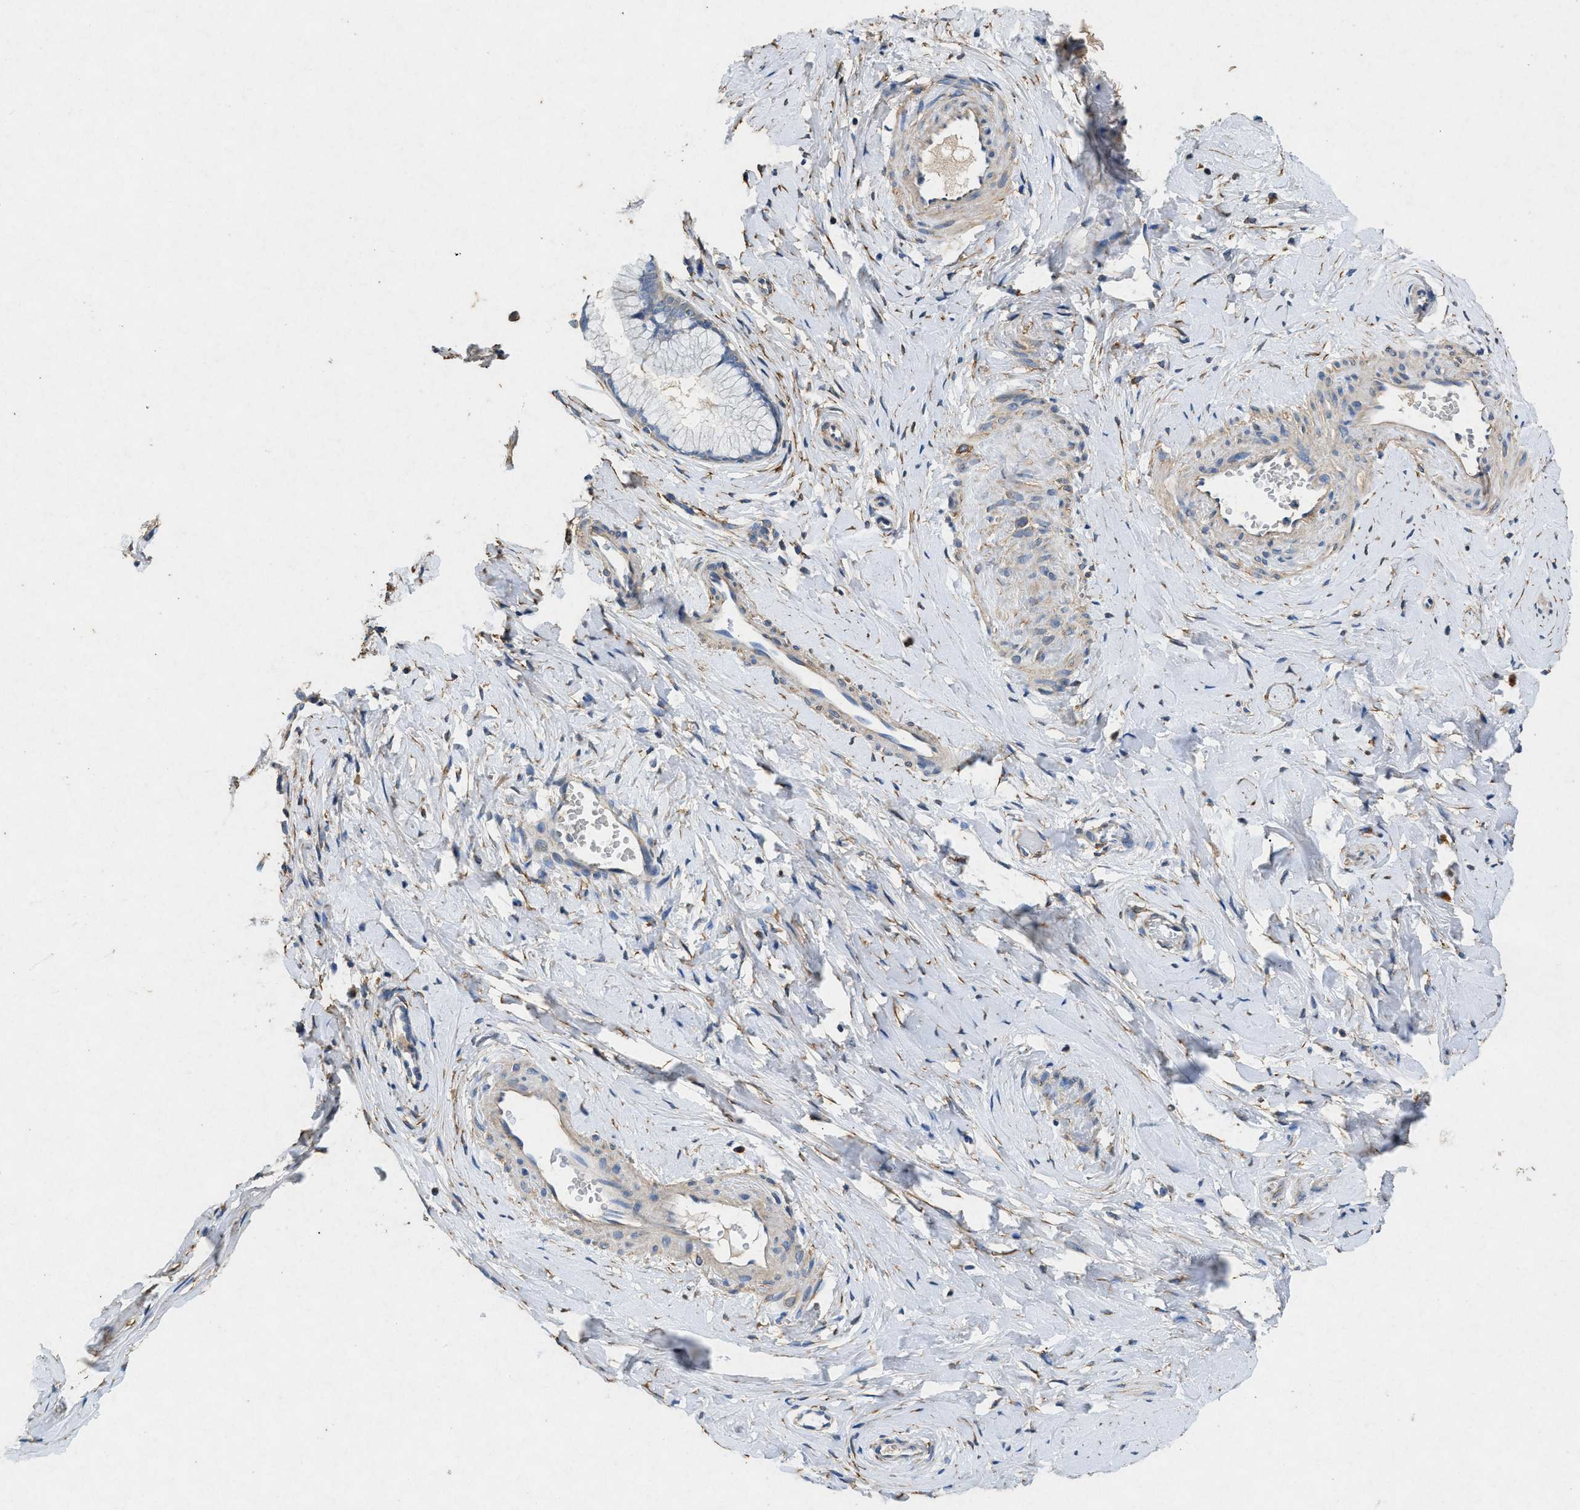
{"staining": {"intensity": "weak", "quantity": "<25%", "location": "cytoplasmic/membranous"}, "tissue": "cervix", "cell_type": "Glandular cells", "image_type": "normal", "snomed": [{"axis": "morphology", "description": "Normal tissue, NOS"}, {"axis": "topography", "description": "Cervix"}], "caption": "Immunohistochemistry (IHC) of unremarkable human cervix demonstrates no staining in glandular cells.", "gene": "CDK15", "patient": {"sex": "female", "age": 65}}